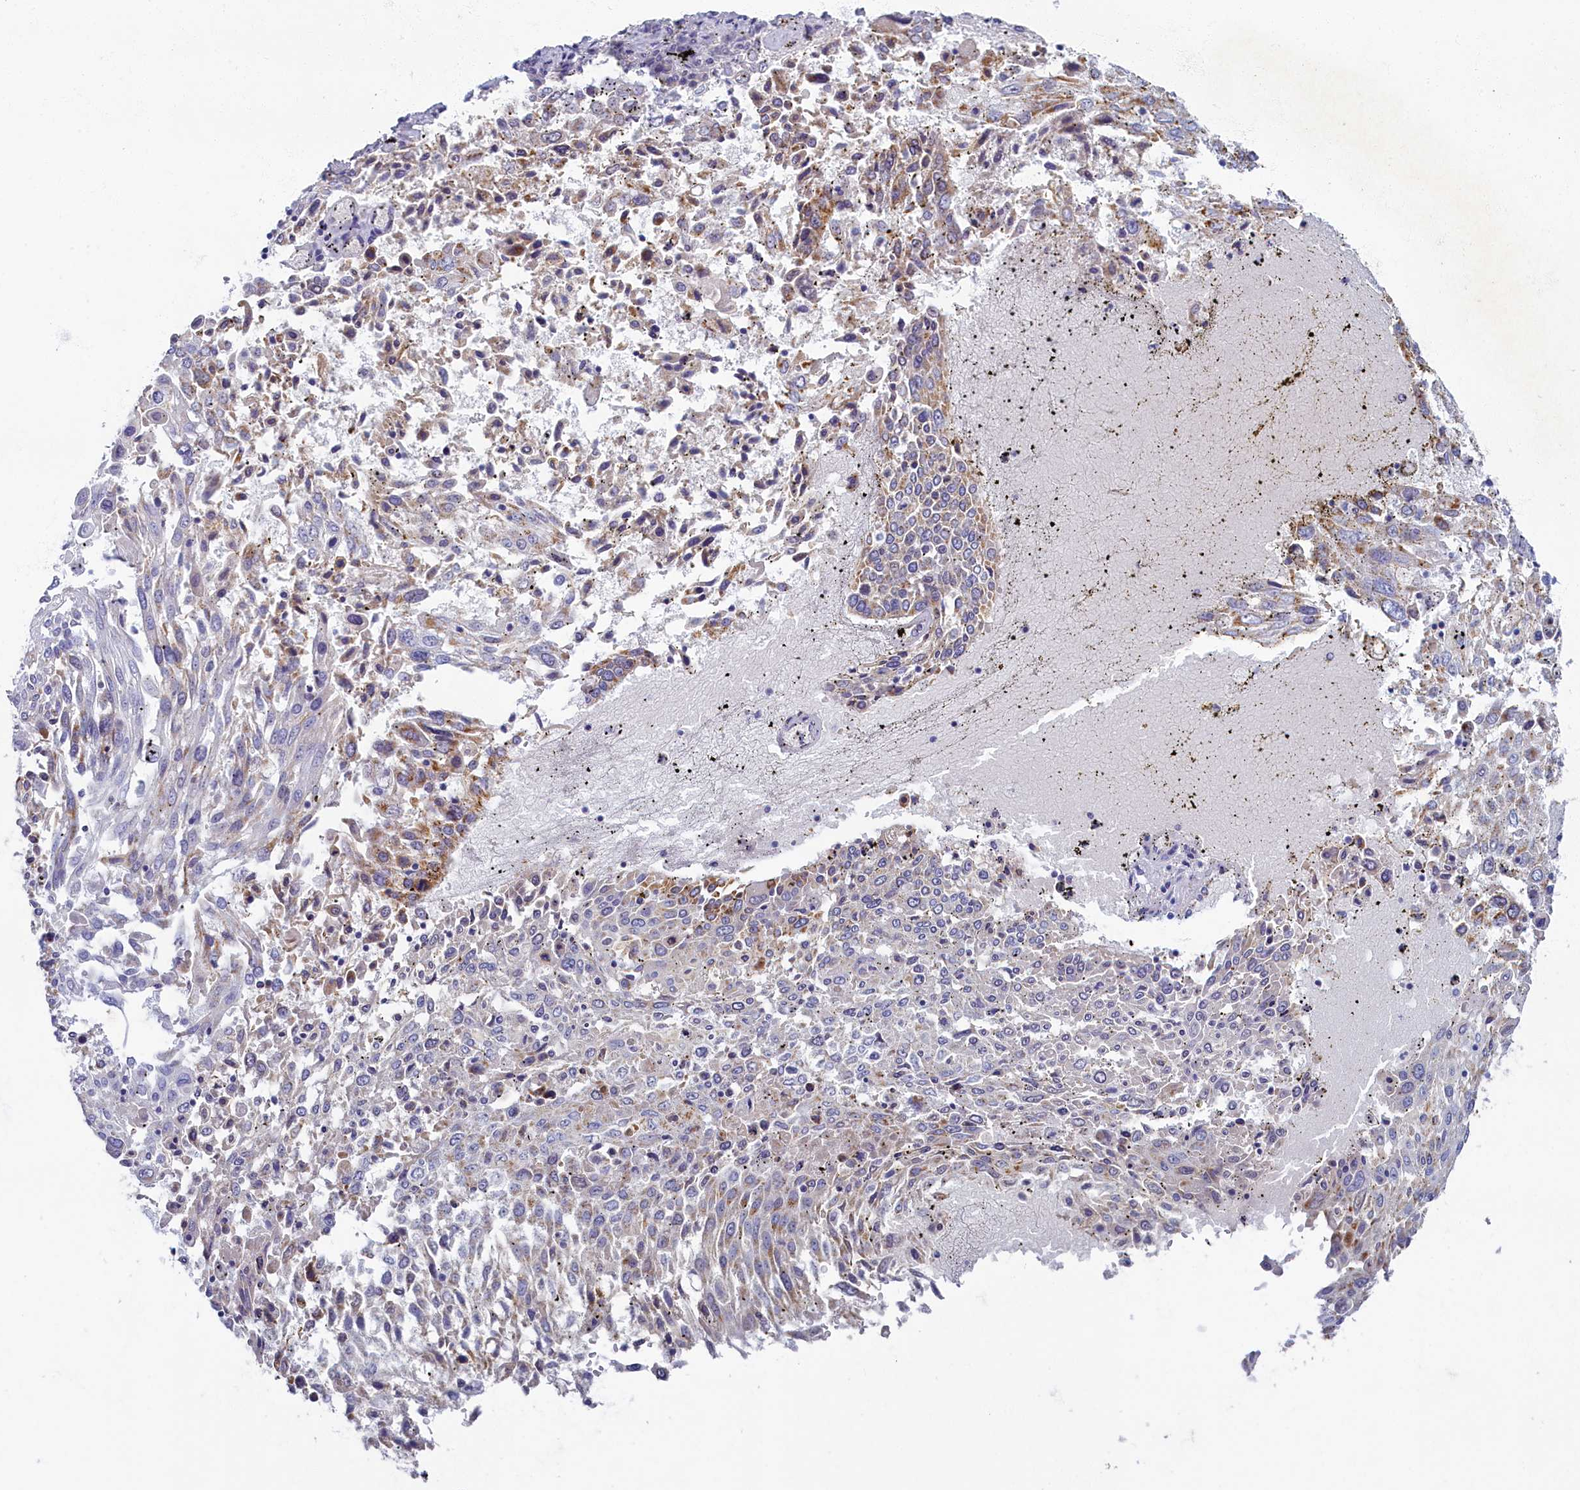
{"staining": {"intensity": "moderate", "quantity": "<25%", "location": "cytoplasmic/membranous"}, "tissue": "lung cancer", "cell_type": "Tumor cells", "image_type": "cancer", "snomed": [{"axis": "morphology", "description": "Squamous cell carcinoma, NOS"}, {"axis": "topography", "description": "Lung"}], "caption": "Tumor cells display low levels of moderate cytoplasmic/membranous expression in about <25% of cells in lung cancer (squamous cell carcinoma).", "gene": "OCIAD2", "patient": {"sex": "male", "age": 65}}